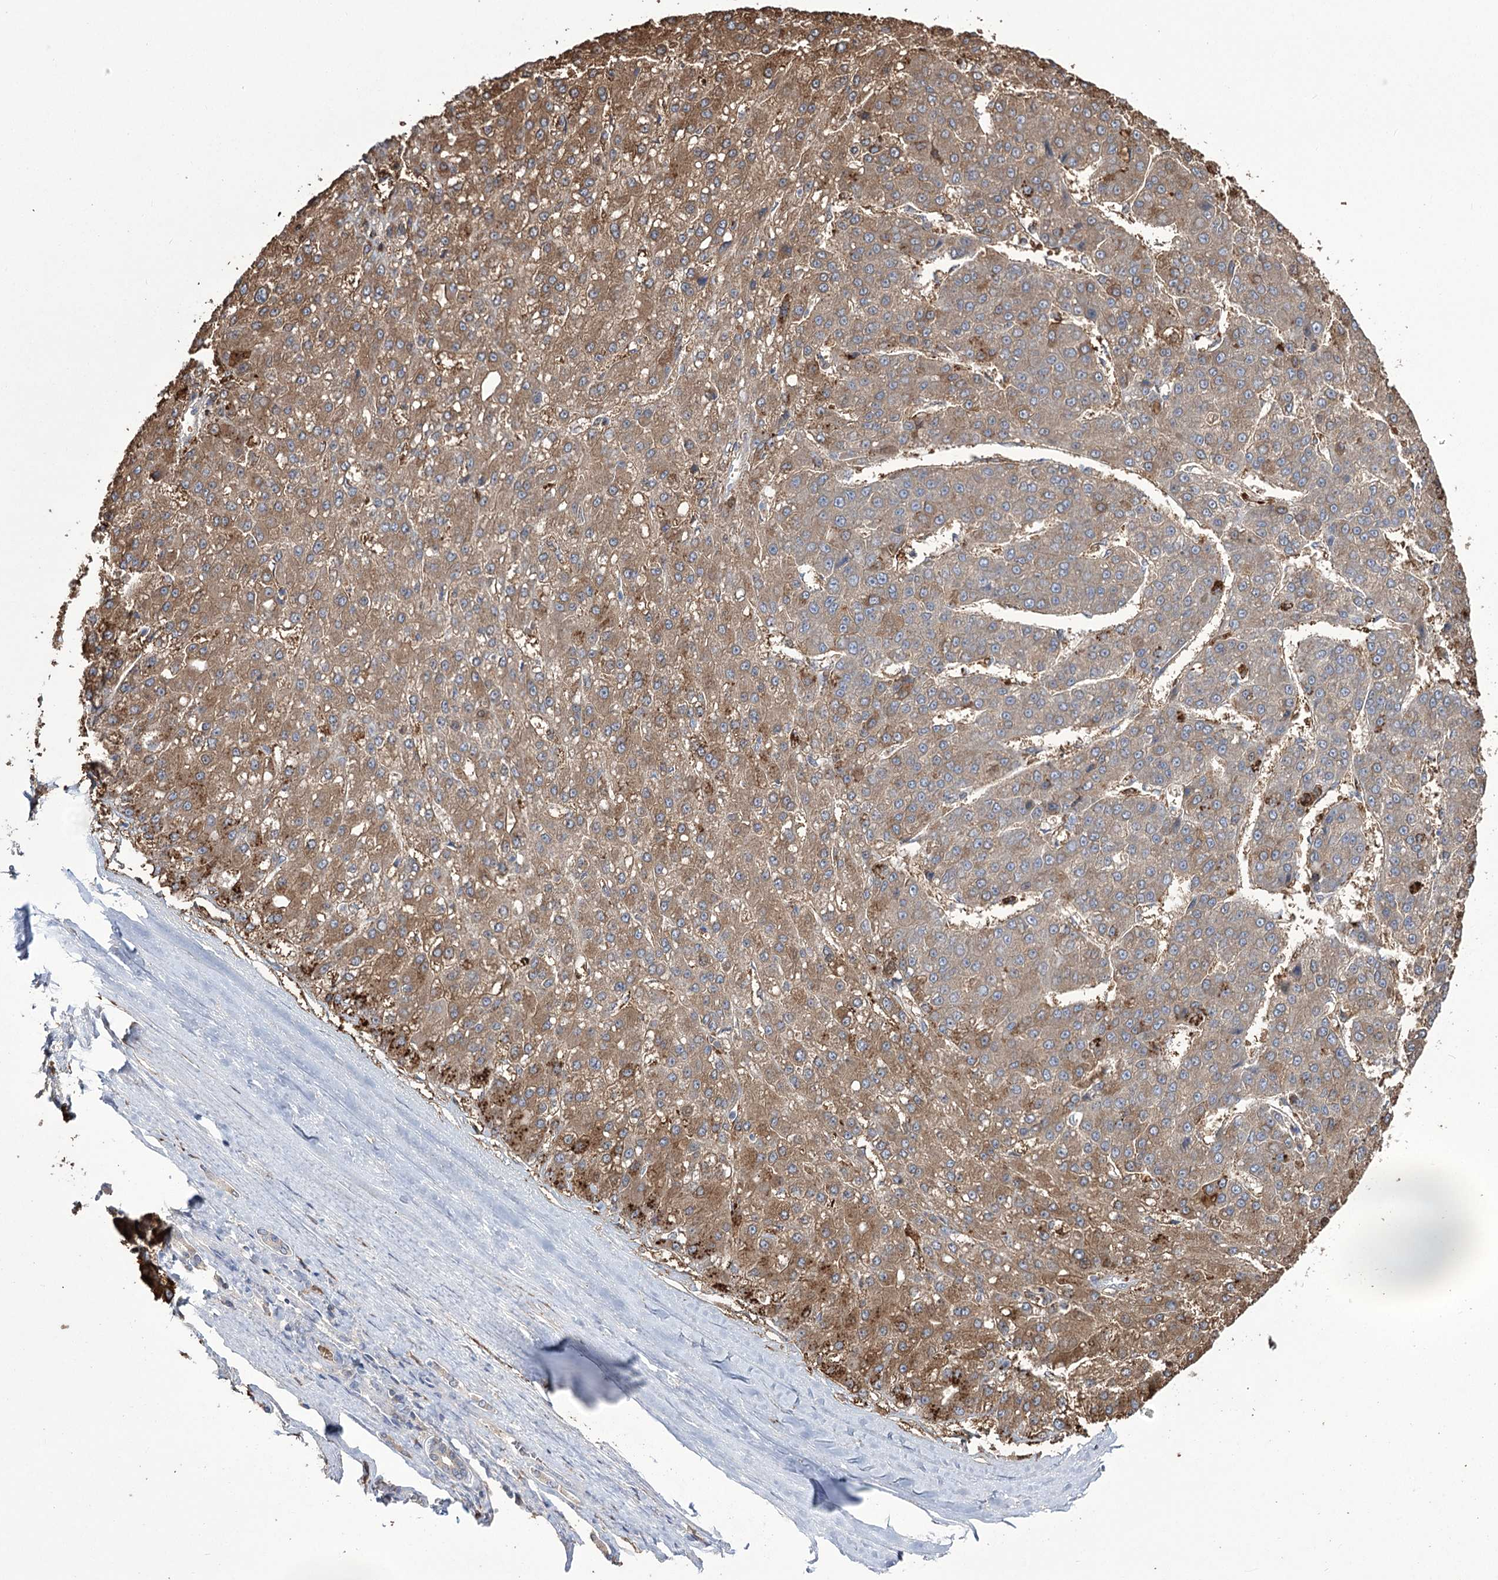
{"staining": {"intensity": "moderate", "quantity": ">75%", "location": "cytoplasmic/membranous"}, "tissue": "liver cancer", "cell_type": "Tumor cells", "image_type": "cancer", "snomed": [{"axis": "morphology", "description": "Carcinoma, Hepatocellular, NOS"}, {"axis": "topography", "description": "Liver"}], "caption": "High-magnification brightfield microscopy of liver hepatocellular carcinoma stained with DAB (3,3'-diaminobenzidine) (brown) and counterstained with hematoxylin (blue). tumor cells exhibit moderate cytoplasmic/membranous expression is appreciated in about>75% of cells.", "gene": "ZNF622", "patient": {"sex": "male", "age": 67}}